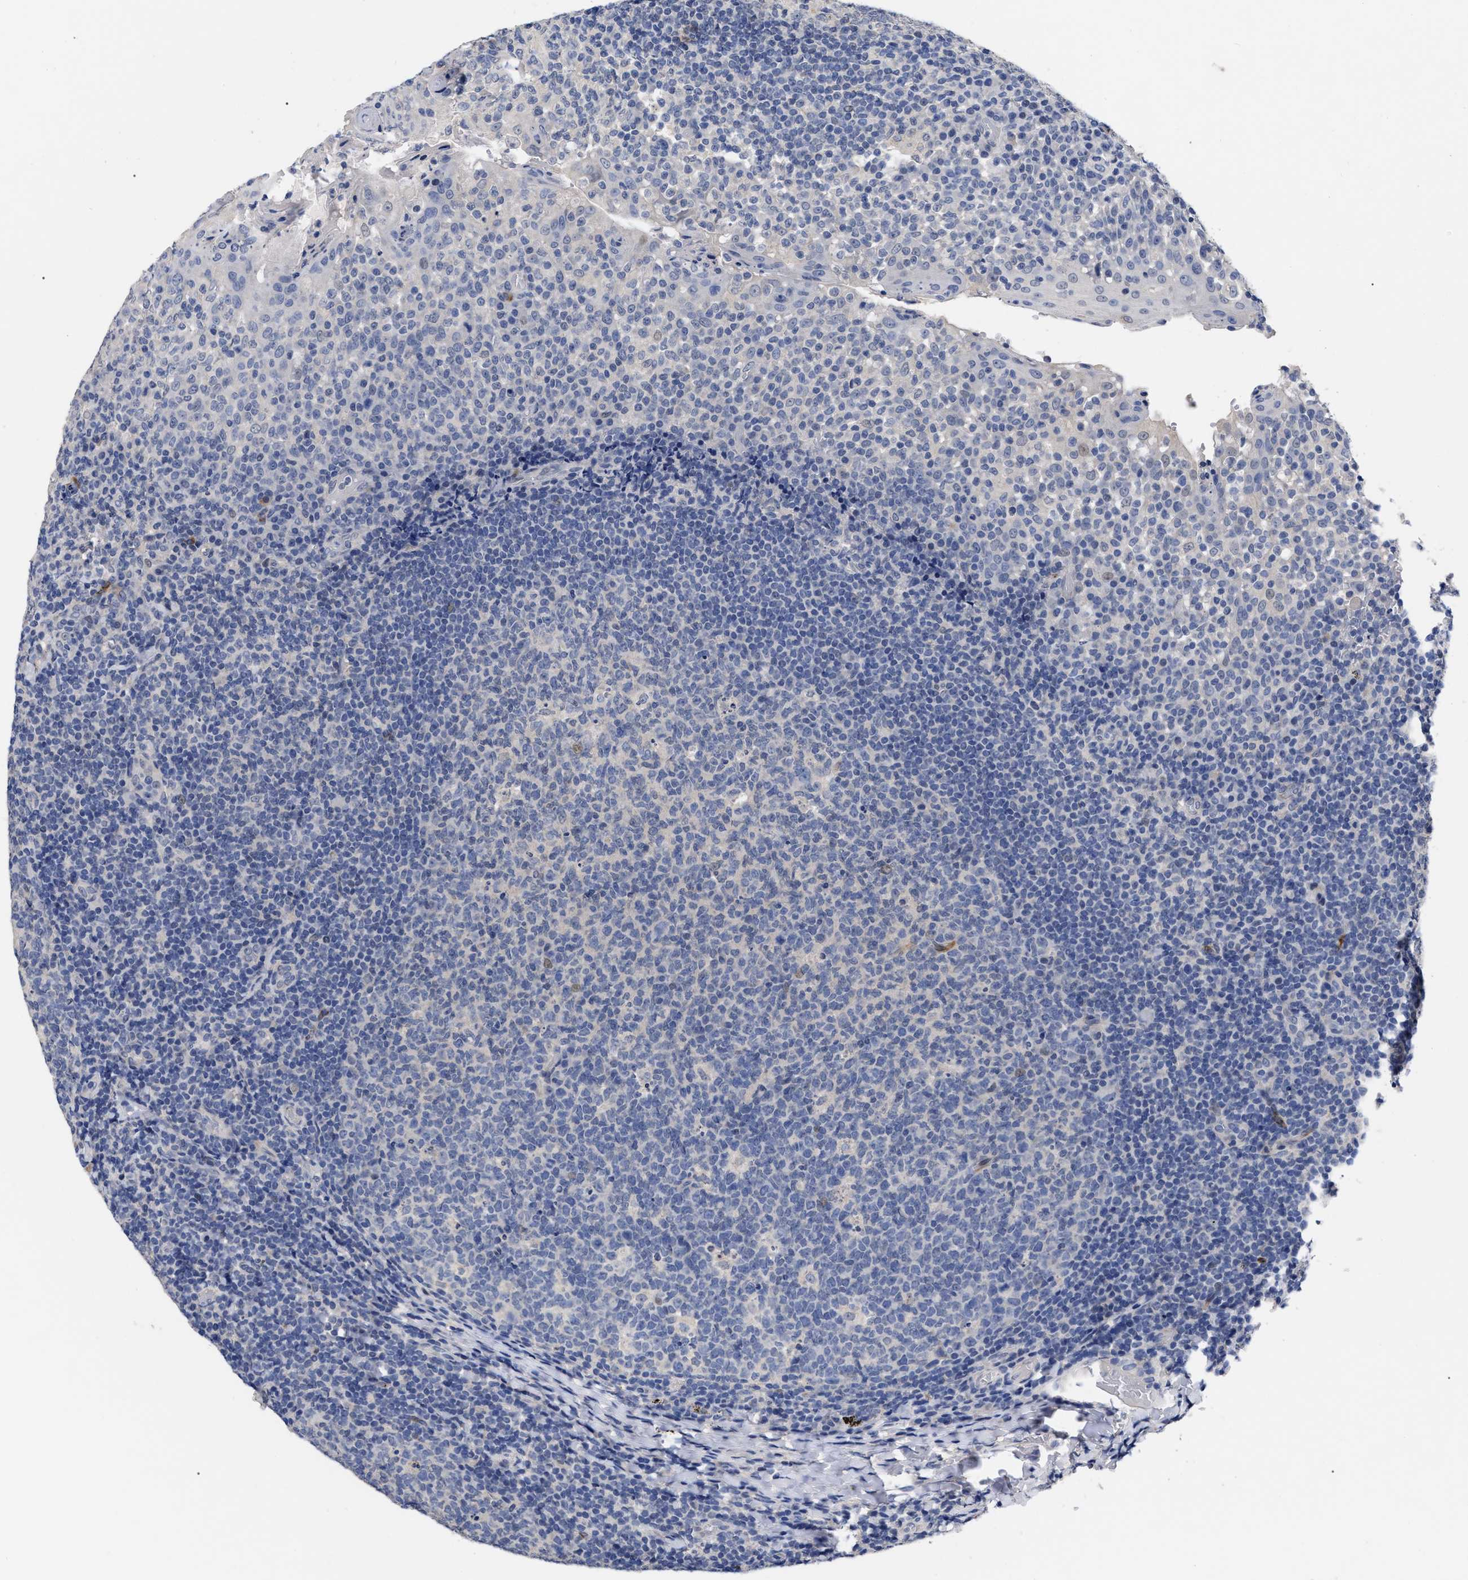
{"staining": {"intensity": "negative", "quantity": "none", "location": "none"}, "tissue": "tonsil", "cell_type": "Germinal center cells", "image_type": "normal", "snomed": [{"axis": "morphology", "description": "Normal tissue, NOS"}, {"axis": "topography", "description": "Tonsil"}], "caption": "The immunohistochemistry (IHC) histopathology image has no significant positivity in germinal center cells of tonsil. The staining was performed using DAB to visualize the protein expression in brown, while the nuclei were stained in blue with hematoxylin (Magnification: 20x).", "gene": "CCN5", "patient": {"sex": "female", "age": 19}}